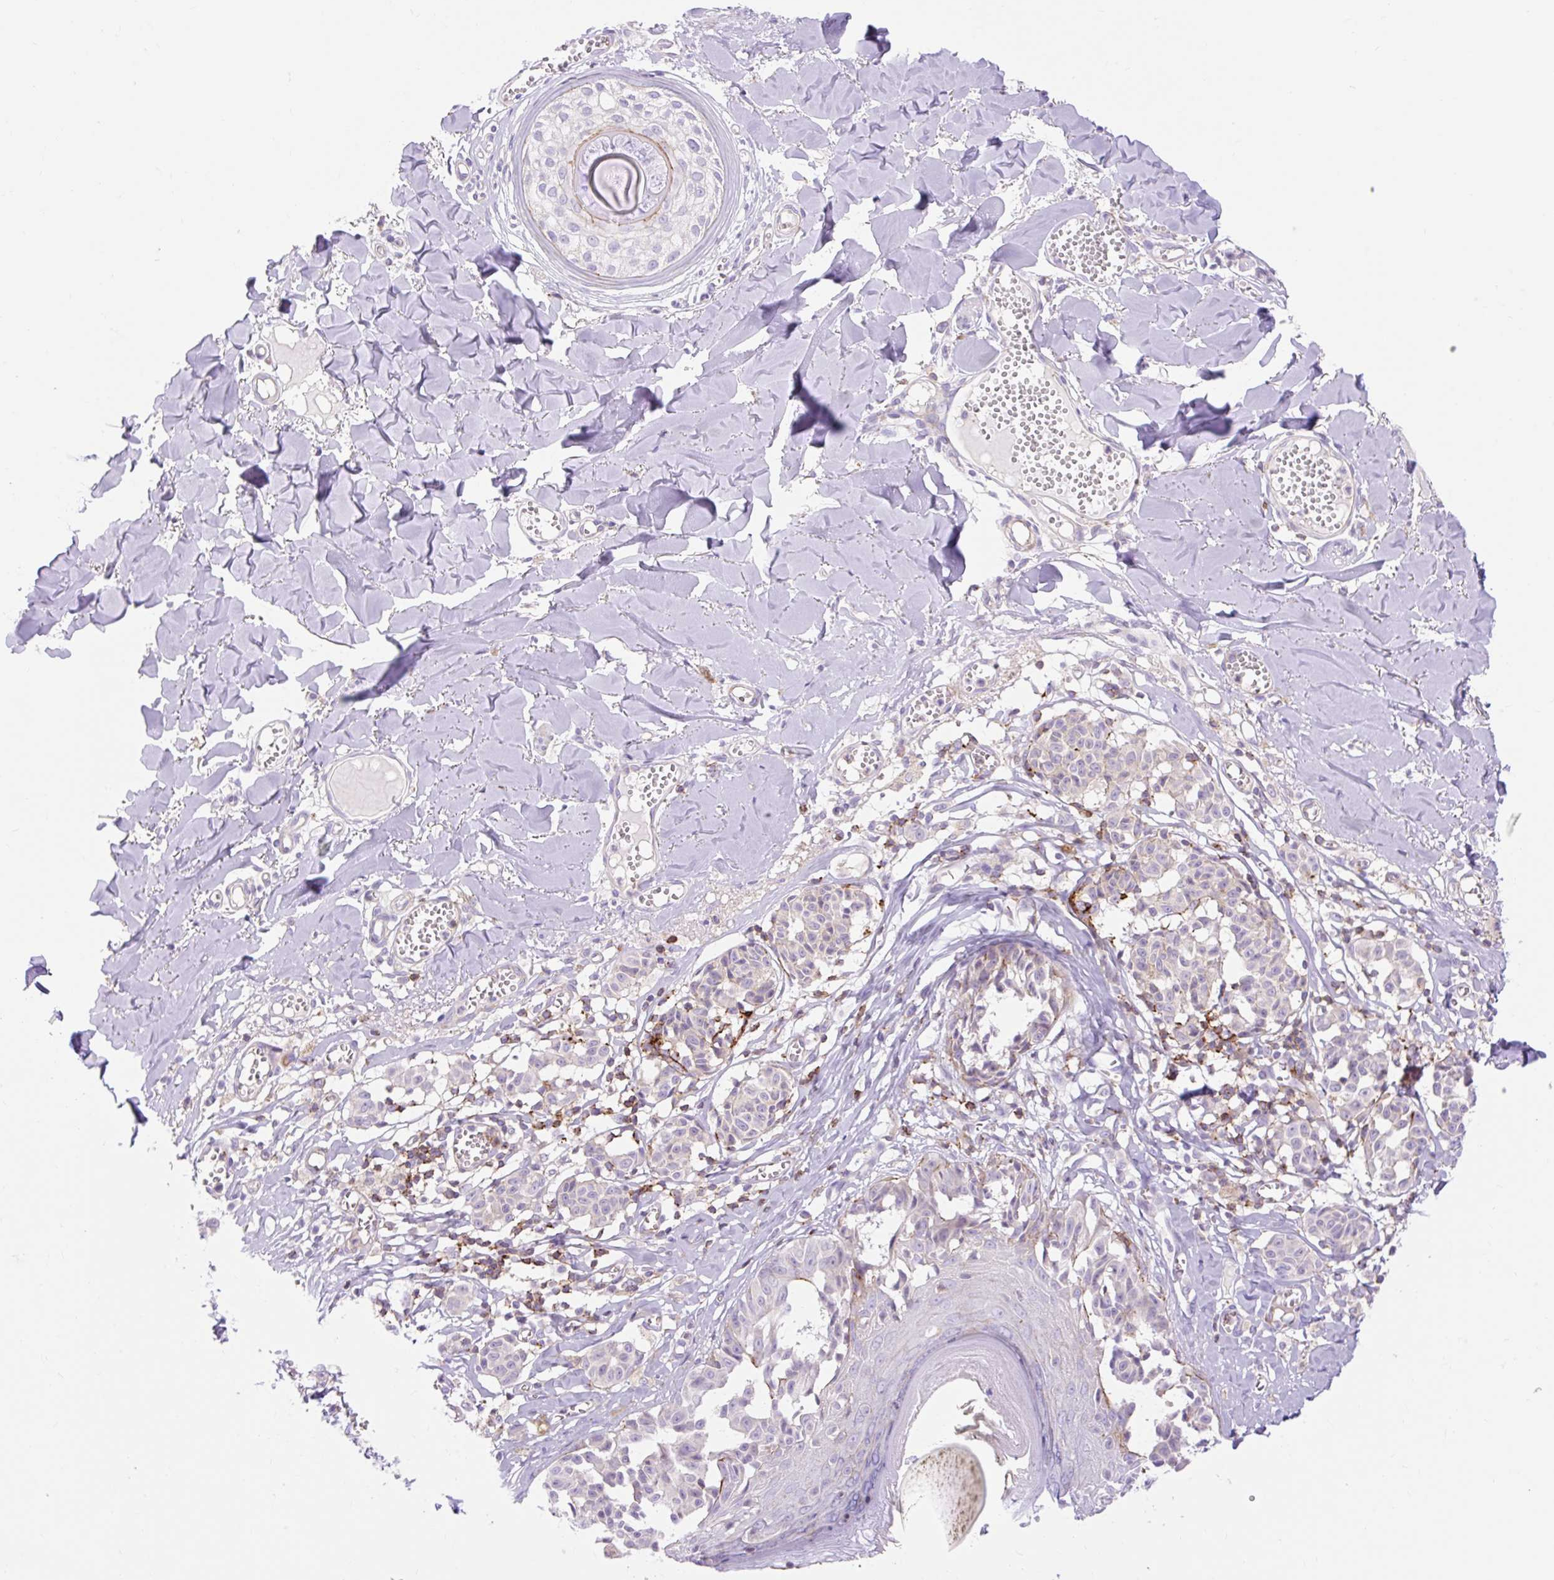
{"staining": {"intensity": "negative", "quantity": "none", "location": "none"}, "tissue": "melanoma", "cell_type": "Tumor cells", "image_type": "cancer", "snomed": [{"axis": "morphology", "description": "Malignant melanoma, NOS"}, {"axis": "topography", "description": "Skin"}], "caption": "IHC image of neoplastic tissue: human malignant melanoma stained with DAB displays no significant protein positivity in tumor cells.", "gene": "CORO7-PAM16", "patient": {"sex": "female", "age": 43}}